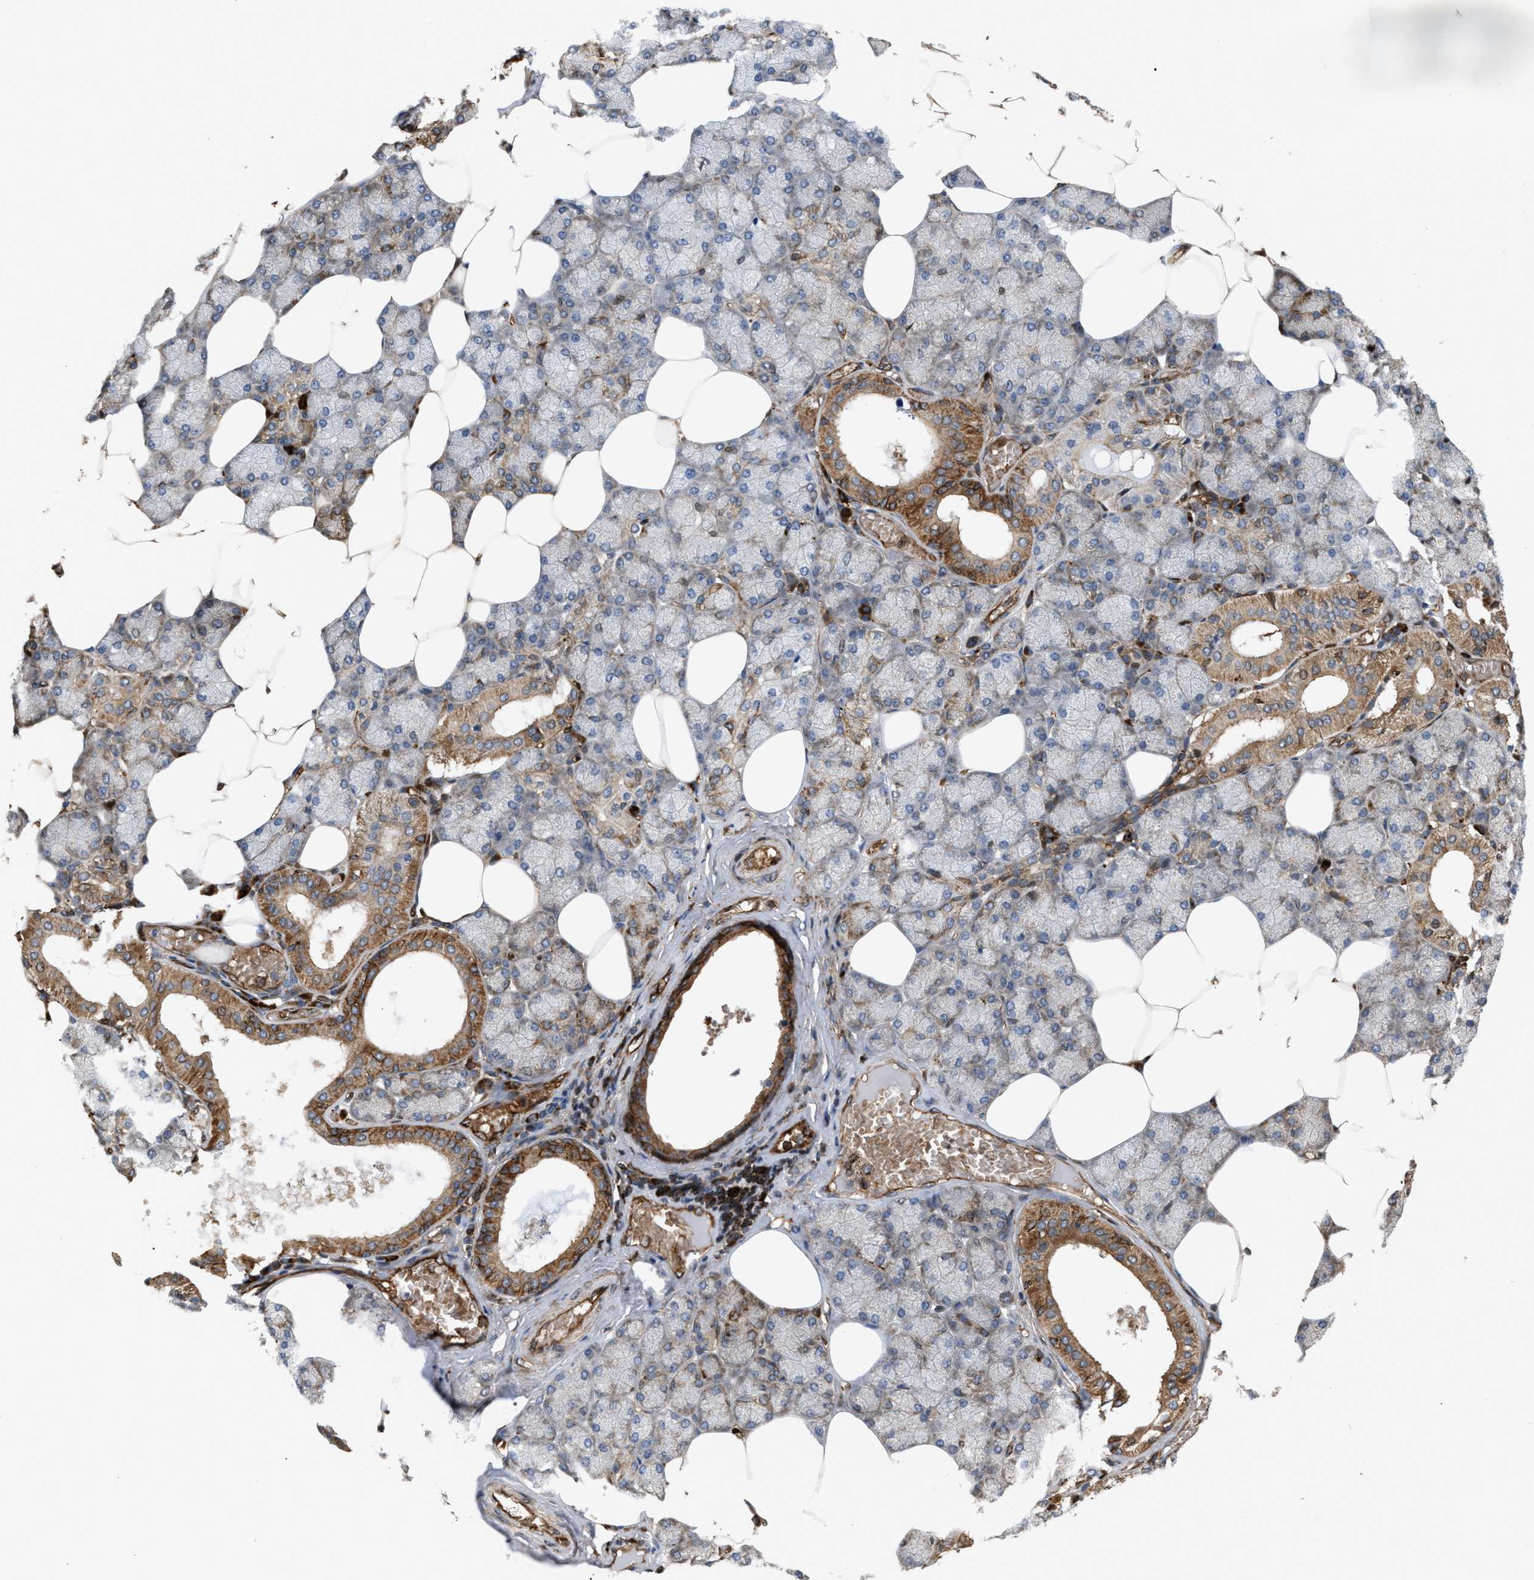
{"staining": {"intensity": "moderate", "quantity": ">75%", "location": "cytoplasmic/membranous"}, "tissue": "salivary gland", "cell_type": "Glandular cells", "image_type": "normal", "snomed": [{"axis": "morphology", "description": "Normal tissue, NOS"}, {"axis": "topography", "description": "Salivary gland"}], "caption": "Salivary gland stained for a protein (brown) demonstrates moderate cytoplasmic/membranous positive expression in approximately >75% of glandular cells.", "gene": "GCC1", "patient": {"sex": "male", "age": 62}}